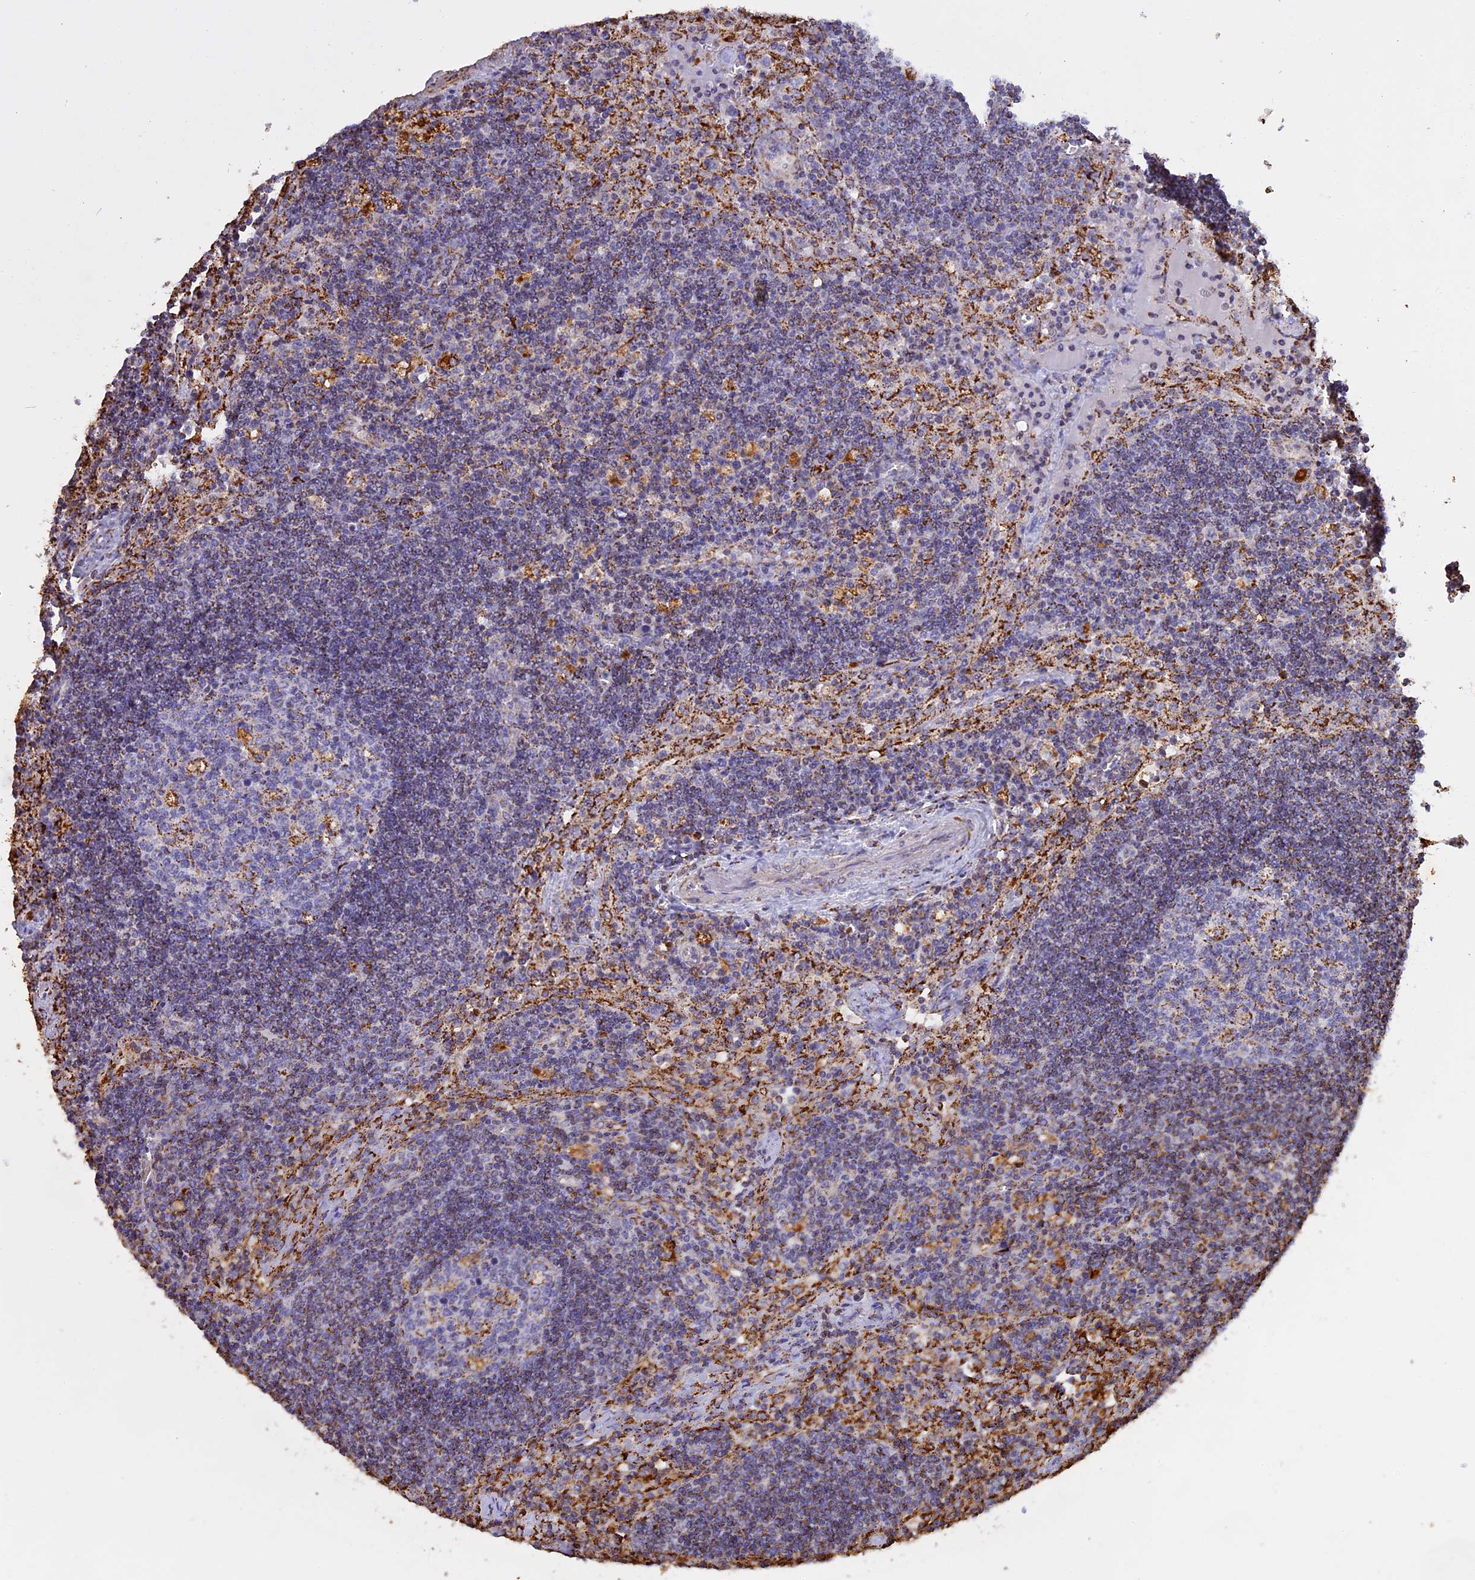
{"staining": {"intensity": "moderate", "quantity": "<25%", "location": "cytoplasmic/membranous"}, "tissue": "lymph node", "cell_type": "Germinal center cells", "image_type": "normal", "snomed": [{"axis": "morphology", "description": "Normal tissue, NOS"}, {"axis": "topography", "description": "Lymph node"}], "caption": "IHC histopathology image of unremarkable lymph node stained for a protein (brown), which reveals low levels of moderate cytoplasmic/membranous staining in approximately <25% of germinal center cells.", "gene": "KCNG1", "patient": {"sex": "male", "age": 58}}